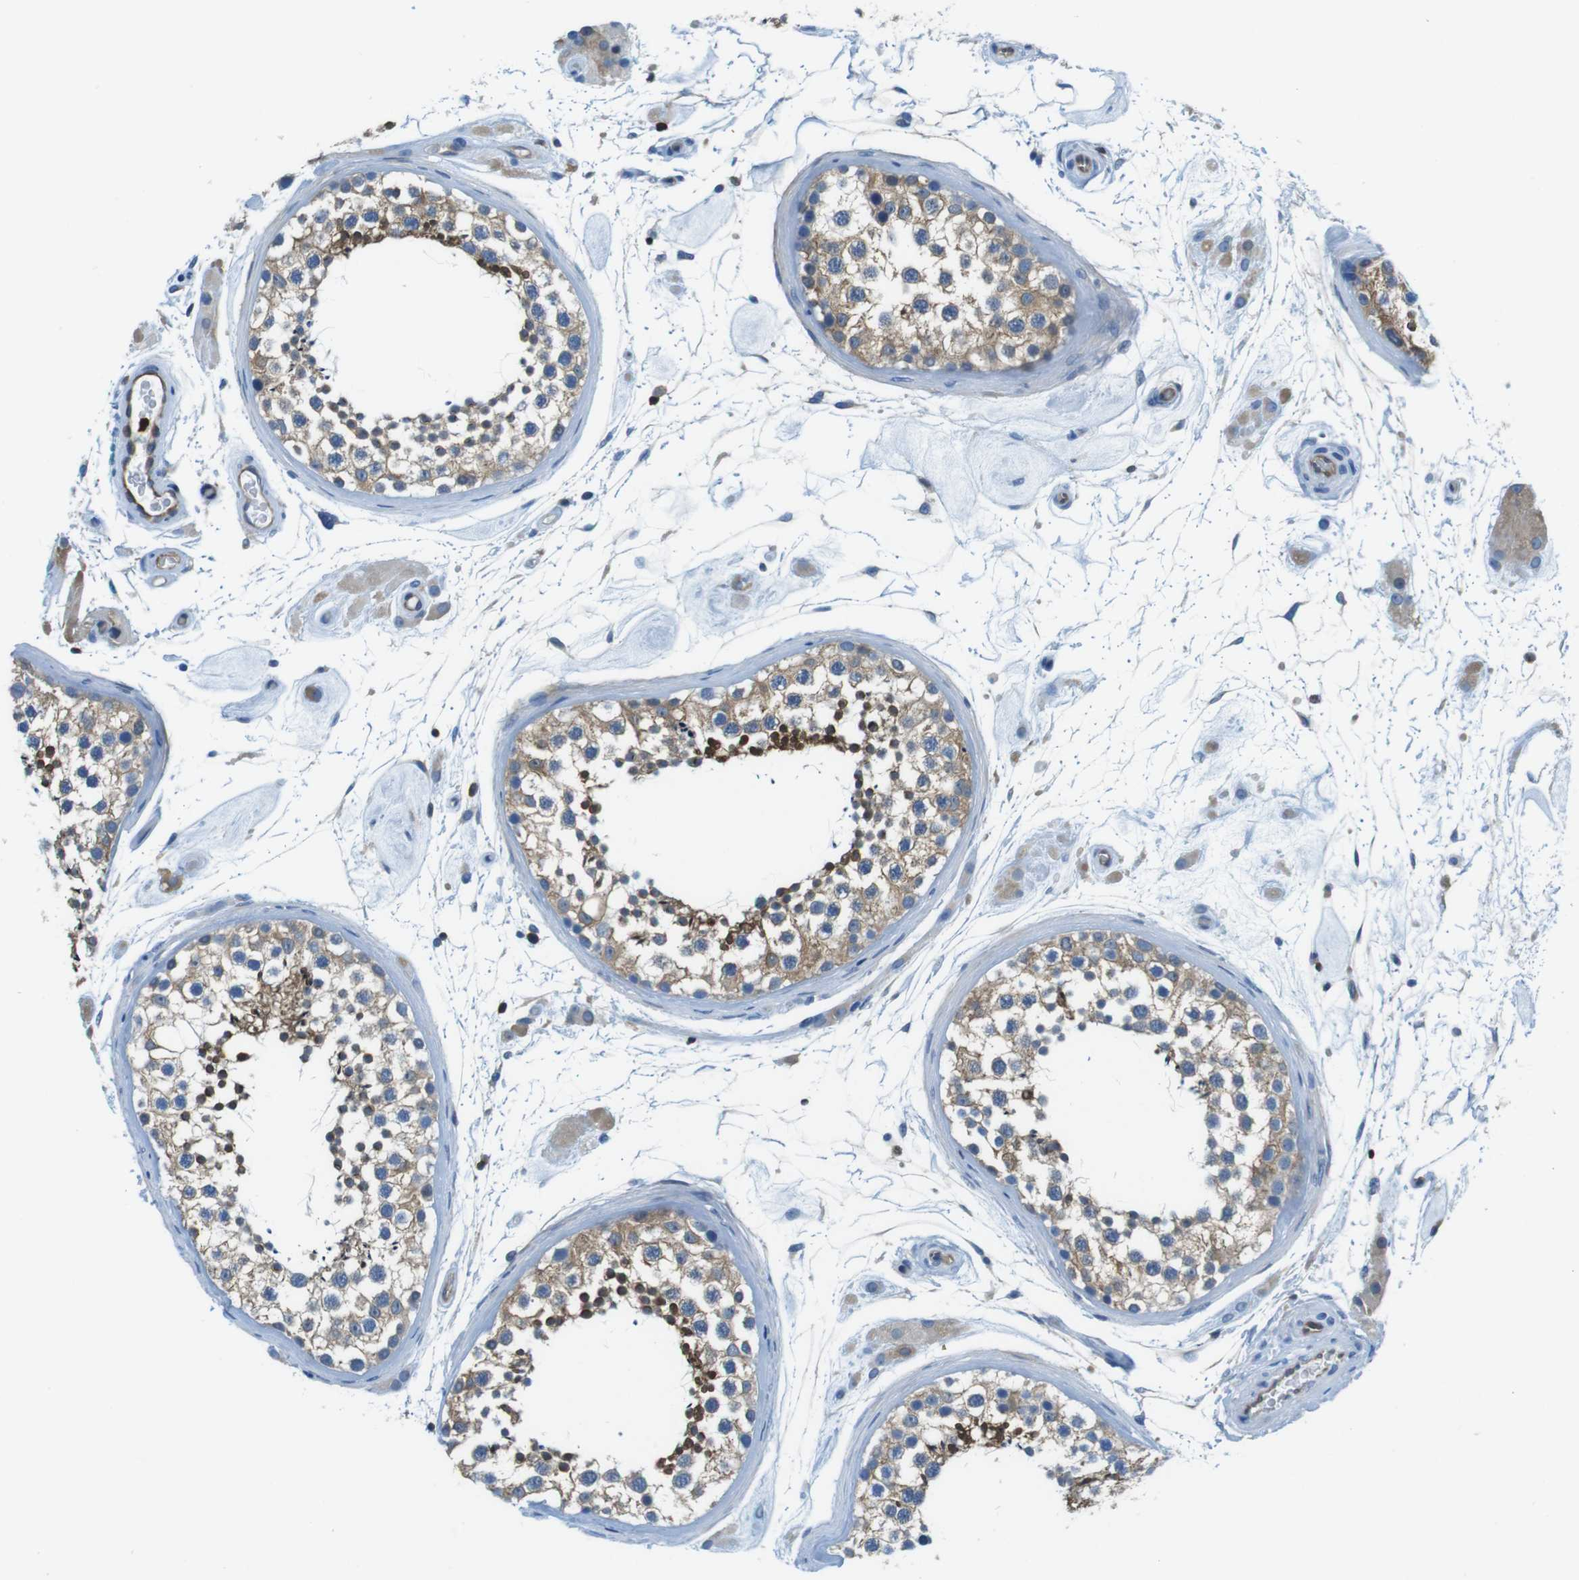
{"staining": {"intensity": "moderate", "quantity": ">75%", "location": "cytoplasmic/membranous"}, "tissue": "testis", "cell_type": "Cells in seminiferous ducts", "image_type": "normal", "snomed": [{"axis": "morphology", "description": "Normal tissue, NOS"}, {"axis": "topography", "description": "Testis"}], "caption": "Moderate cytoplasmic/membranous staining is present in about >75% of cells in seminiferous ducts in normal testis. Ihc stains the protein in brown and the nuclei are stained blue.", "gene": "TES", "patient": {"sex": "male", "age": 46}}